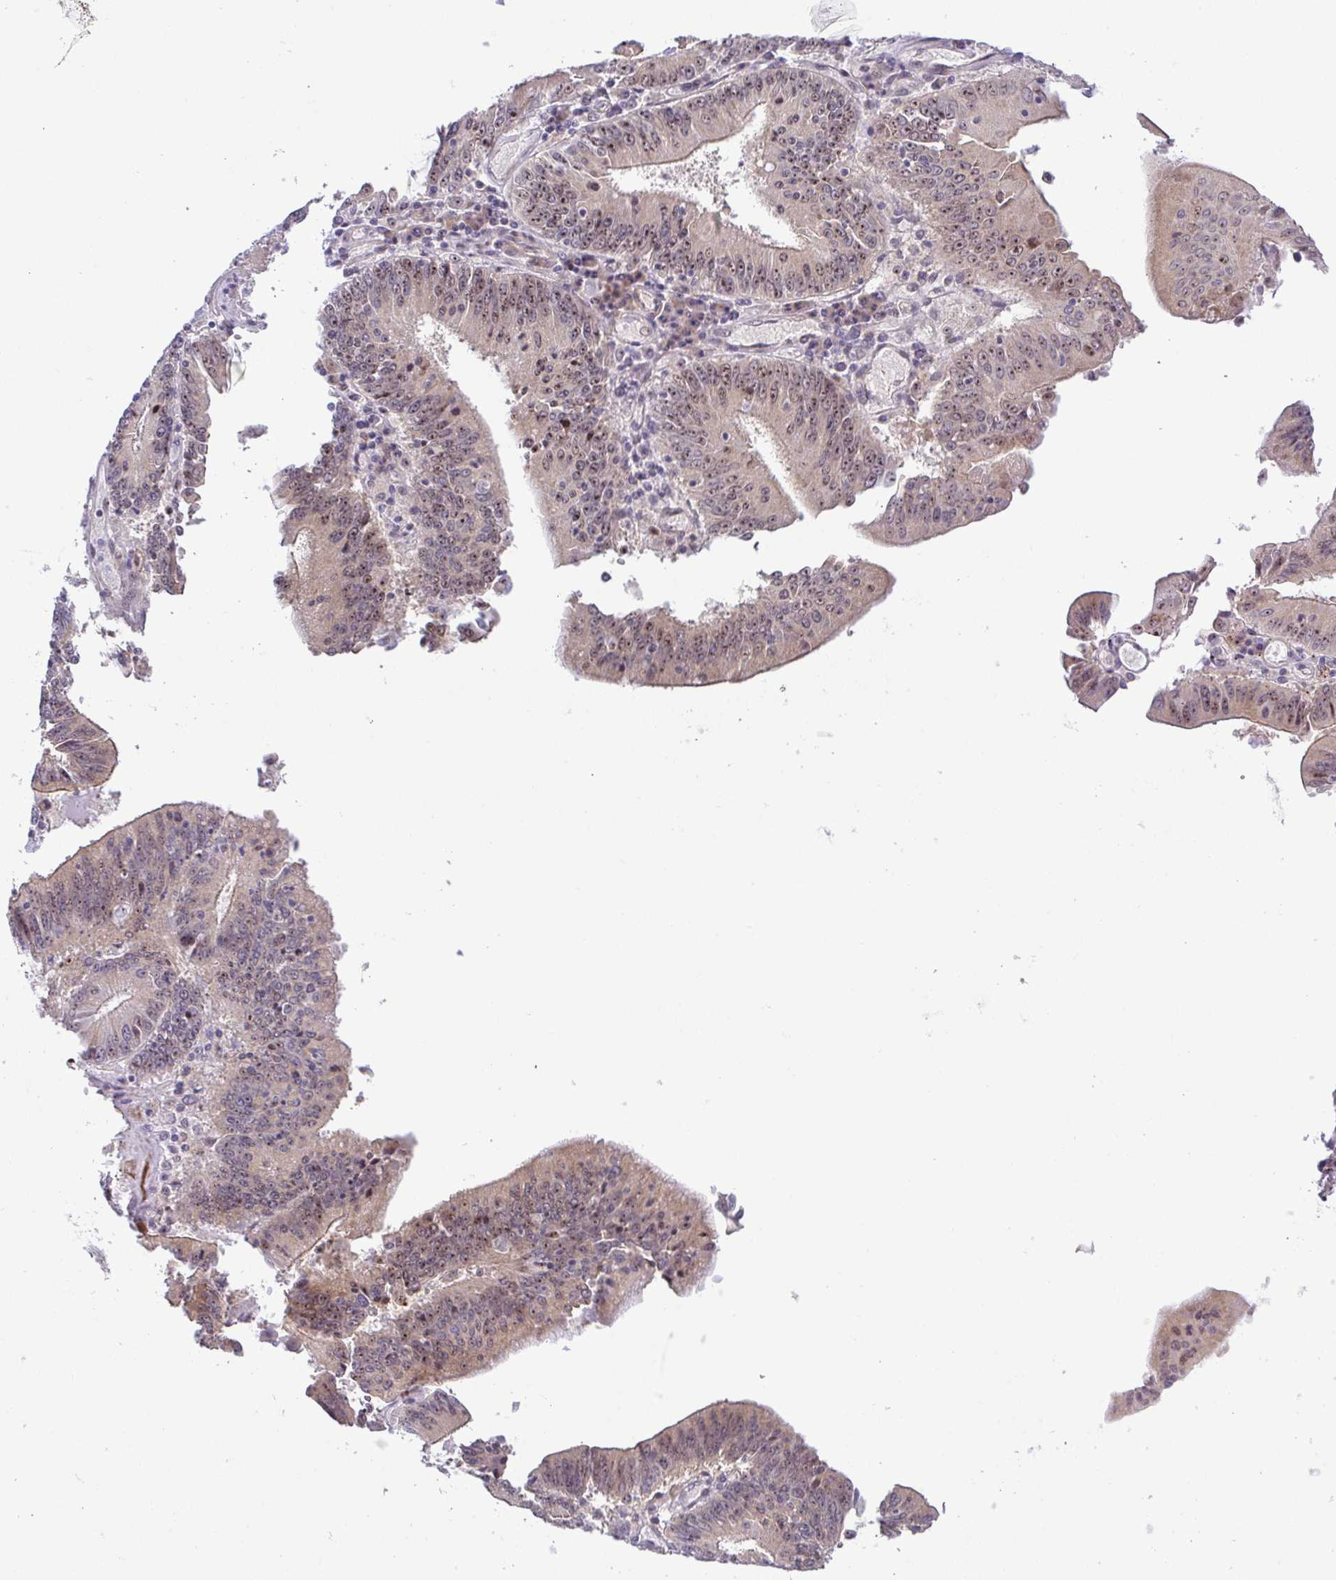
{"staining": {"intensity": "weak", "quantity": "25%-75%", "location": "cytoplasmic/membranous,nuclear"}, "tissue": "stomach cancer", "cell_type": "Tumor cells", "image_type": "cancer", "snomed": [{"axis": "morphology", "description": "Adenocarcinoma, NOS"}, {"axis": "topography", "description": "Stomach, upper"}], "caption": "A brown stain highlights weak cytoplasmic/membranous and nuclear positivity of a protein in human stomach cancer tumor cells. (DAB IHC with brightfield microscopy, high magnification).", "gene": "RSL24D1", "patient": {"sex": "male", "age": 68}}